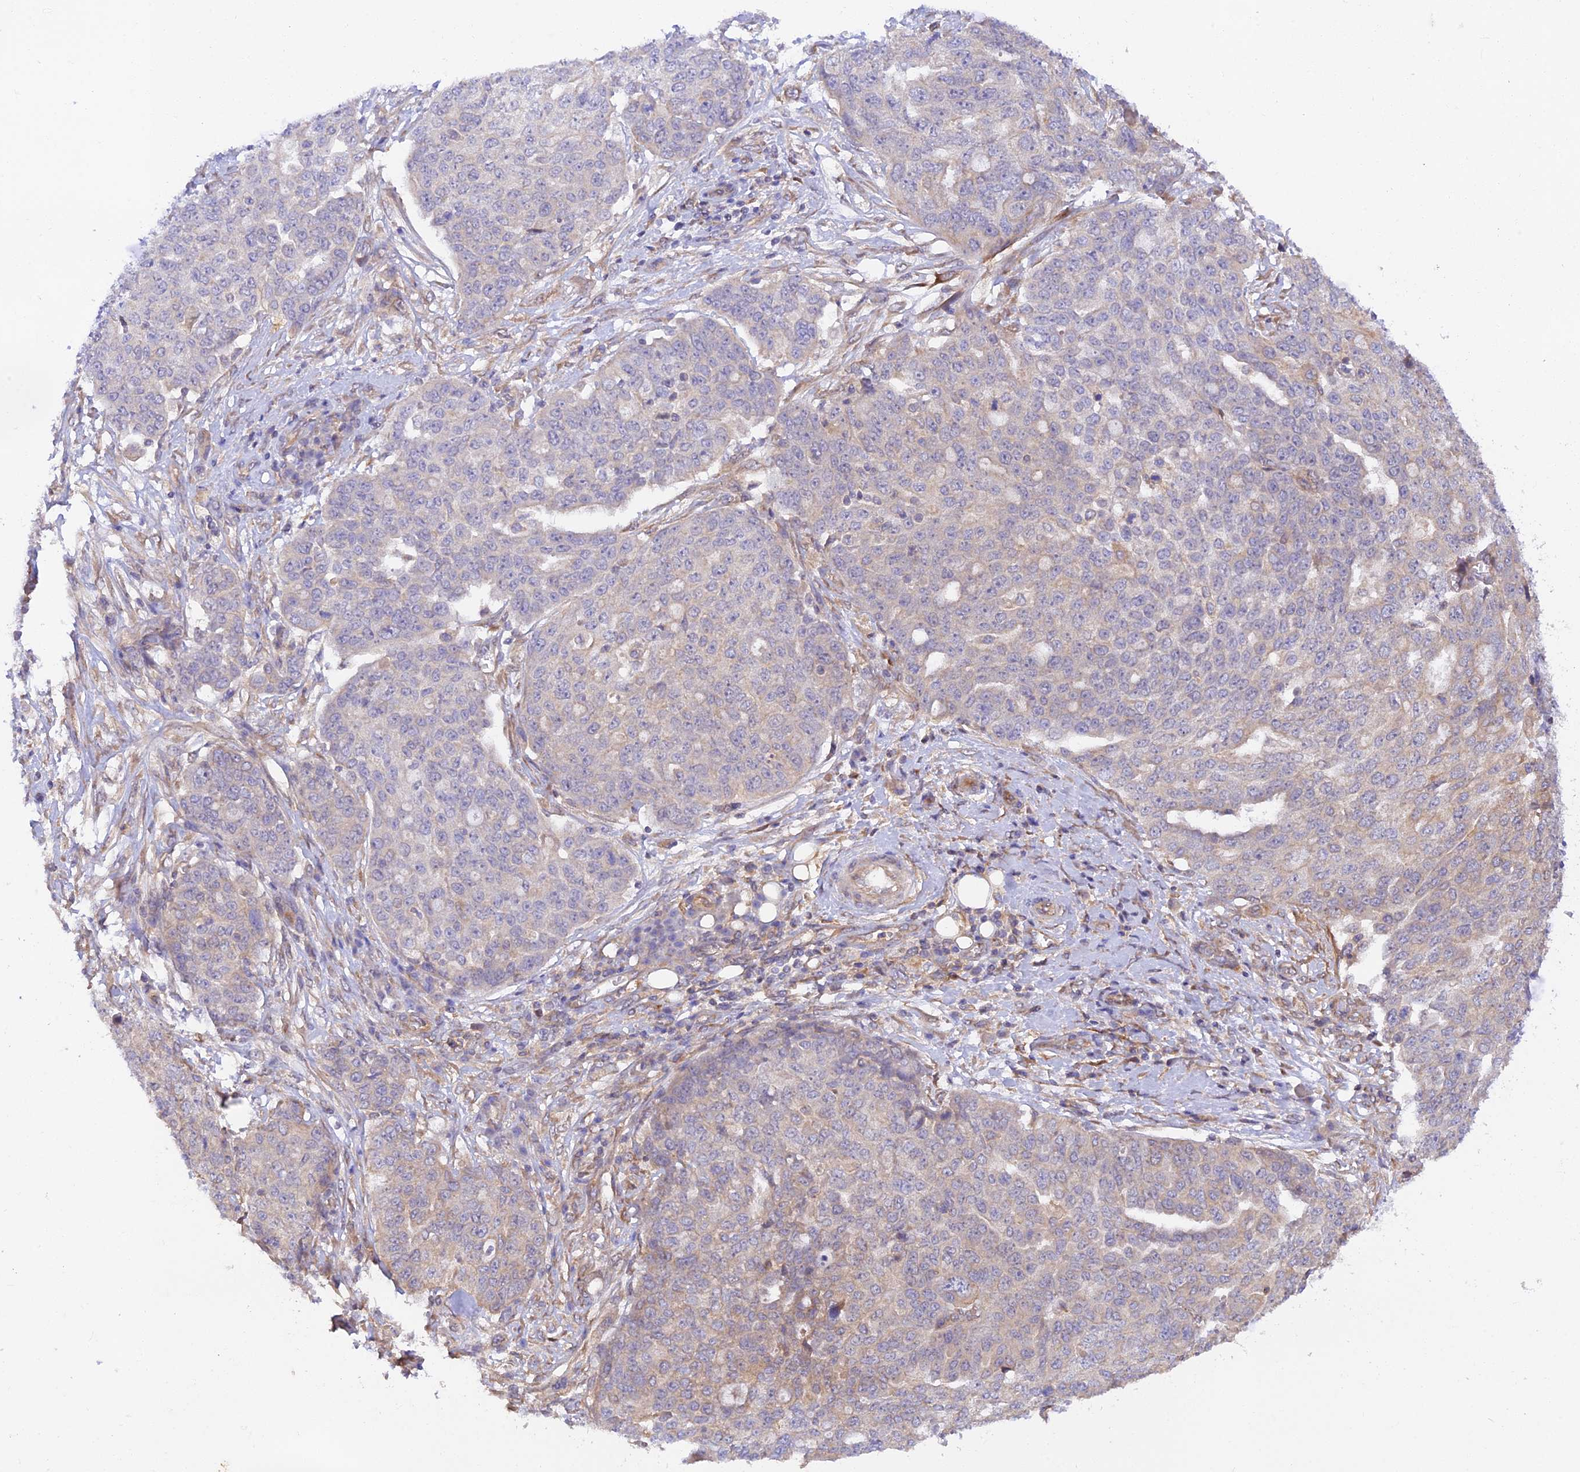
{"staining": {"intensity": "negative", "quantity": "none", "location": "none"}, "tissue": "ovarian cancer", "cell_type": "Tumor cells", "image_type": "cancer", "snomed": [{"axis": "morphology", "description": "Cystadenocarcinoma, serous, NOS"}, {"axis": "topography", "description": "Soft tissue"}, {"axis": "topography", "description": "Ovary"}], "caption": "DAB immunohistochemical staining of human ovarian serous cystadenocarcinoma reveals no significant expression in tumor cells.", "gene": "MYO9A", "patient": {"sex": "female", "age": 57}}